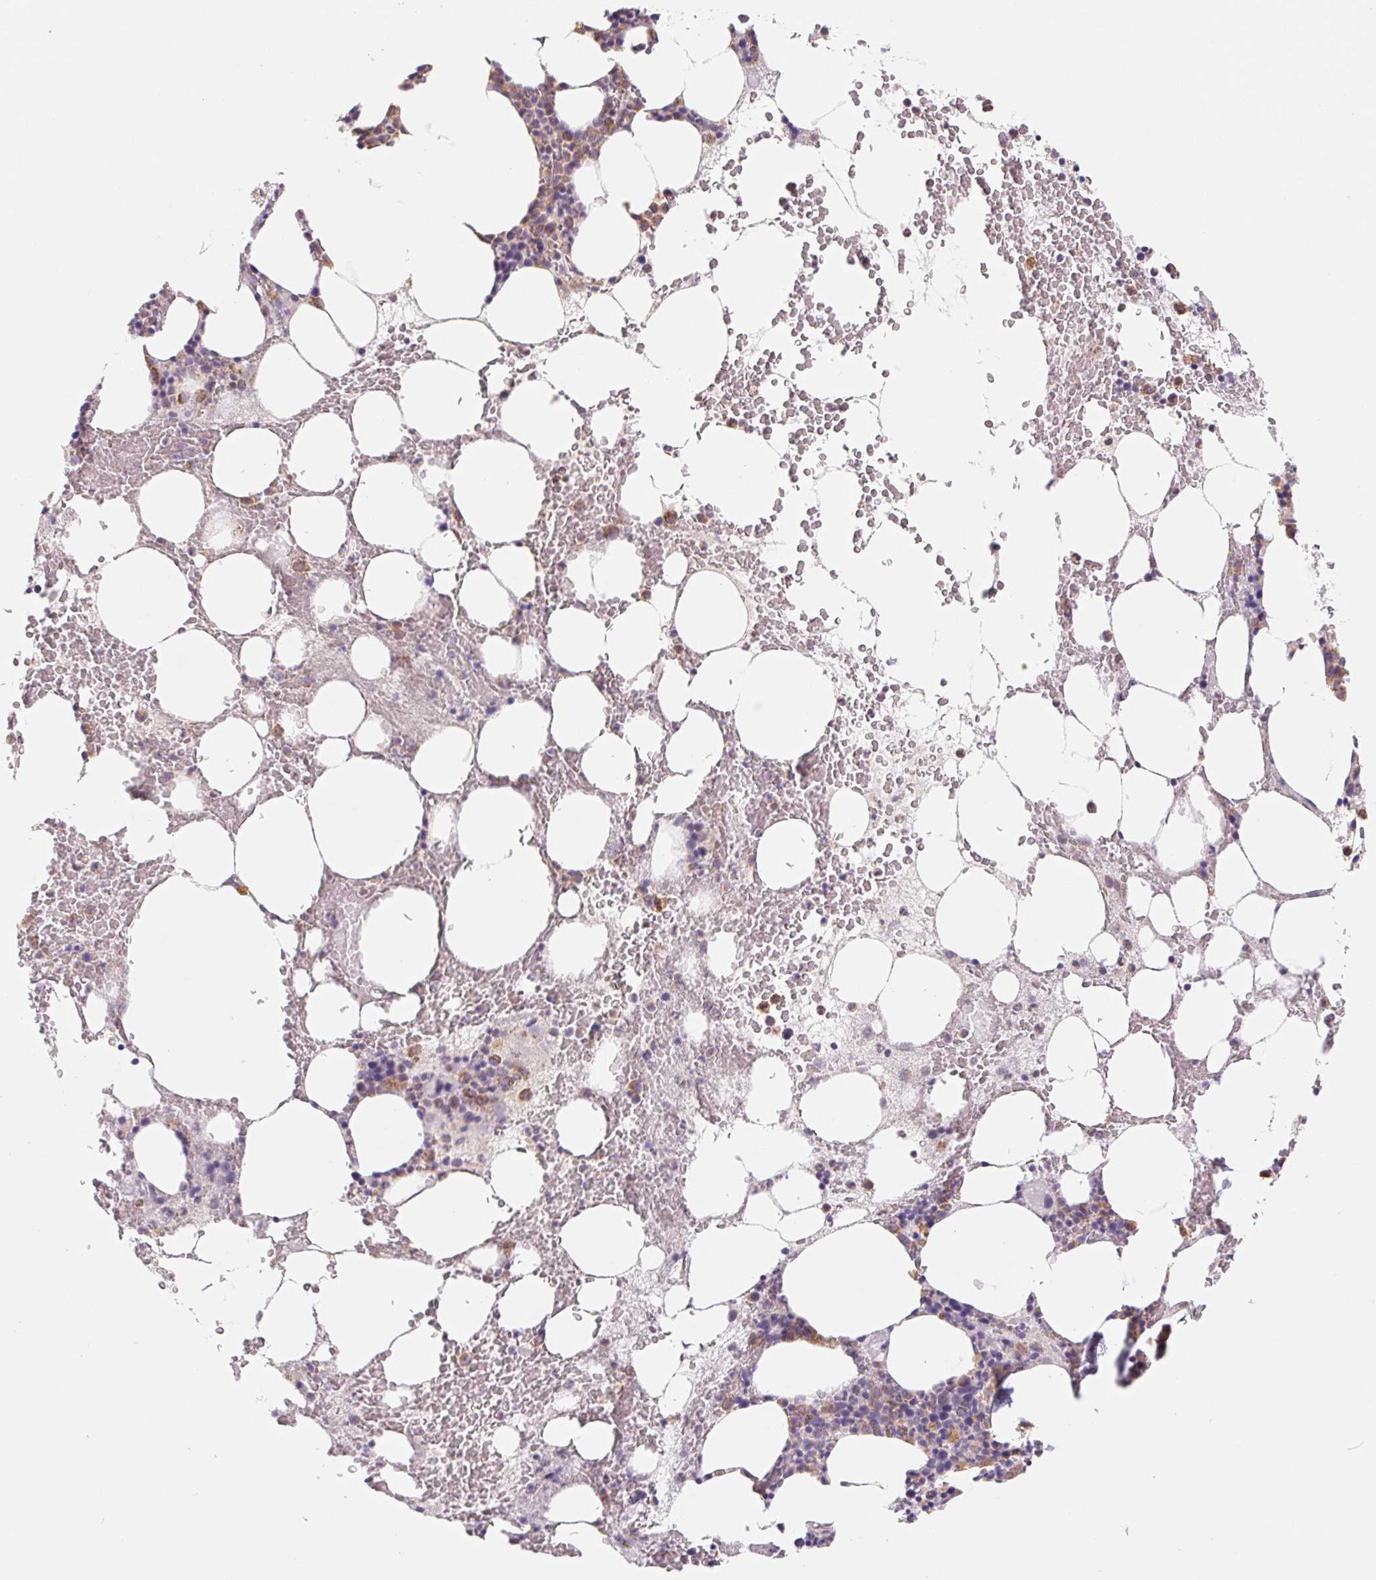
{"staining": {"intensity": "weak", "quantity": "<25%", "location": "cytoplasmic/membranous"}, "tissue": "bone marrow", "cell_type": "Hematopoietic cells", "image_type": "normal", "snomed": [{"axis": "morphology", "description": "Normal tissue, NOS"}, {"axis": "topography", "description": "Bone marrow"}], "caption": "Immunohistochemical staining of benign bone marrow displays no significant expression in hematopoietic cells. (DAB (3,3'-diaminobenzidine) IHC, high magnification).", "gene": "PNMA8B", "patient": {"sex": "male", "age": 89}}